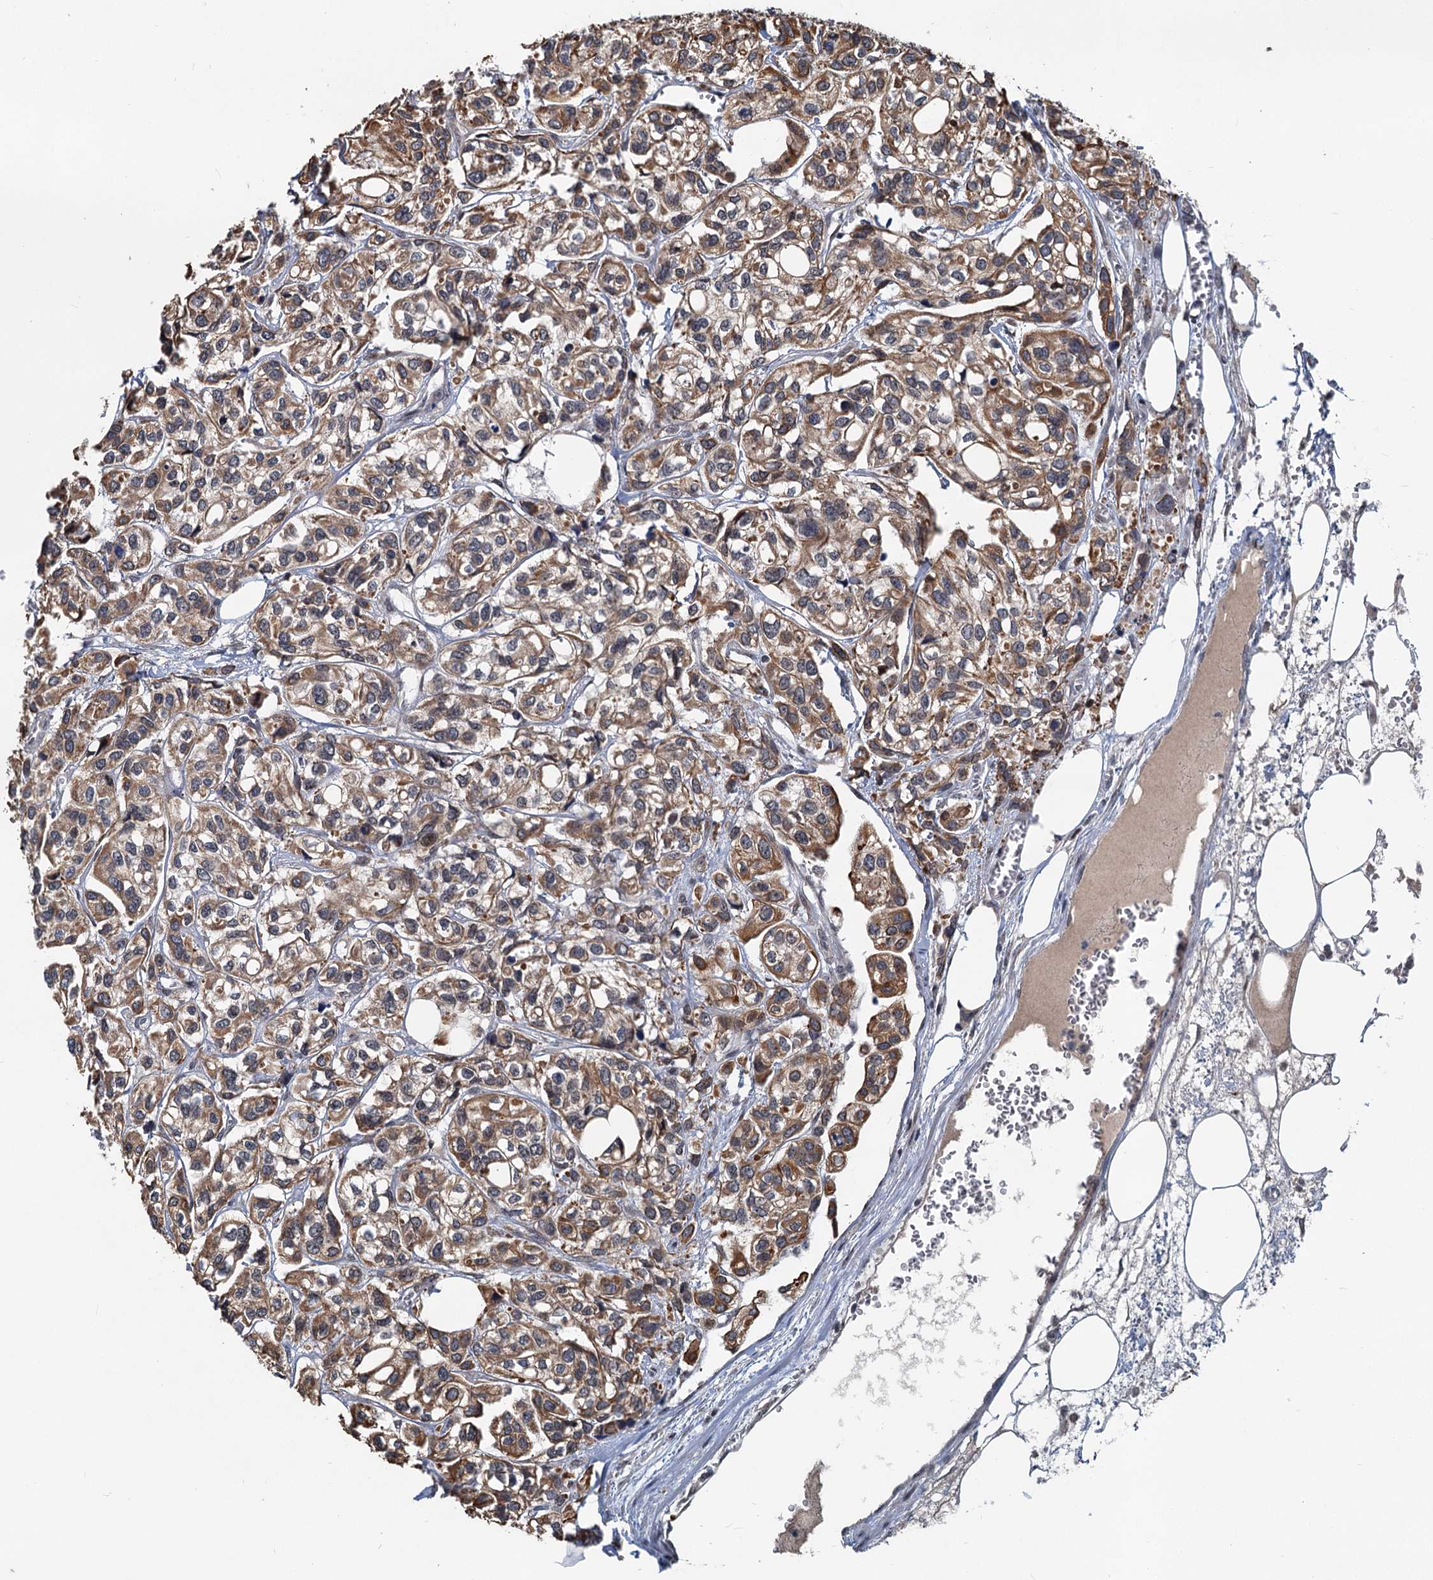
{"staining": {"intensity": "moderate", "quantity": ">75%", "location": "cytoplasmic/membranous"}, "tissue": "urothelial cancer", "cell_type": "Tumor cells", "image_type": "cancer", "snomed": [{"axis": "morphology", "description": "Urothelial carcinoma, High grade"}, {"axis": "topography", "description": "Urinary bladder"}], "caption": "A brown stain shows moderate cytoplasmic/membranous expression of a protein in human high-grade urothelial carcinoma tumor cells.", "gene": "RITA1", "patient": {"sex": "male", "age": 67}}